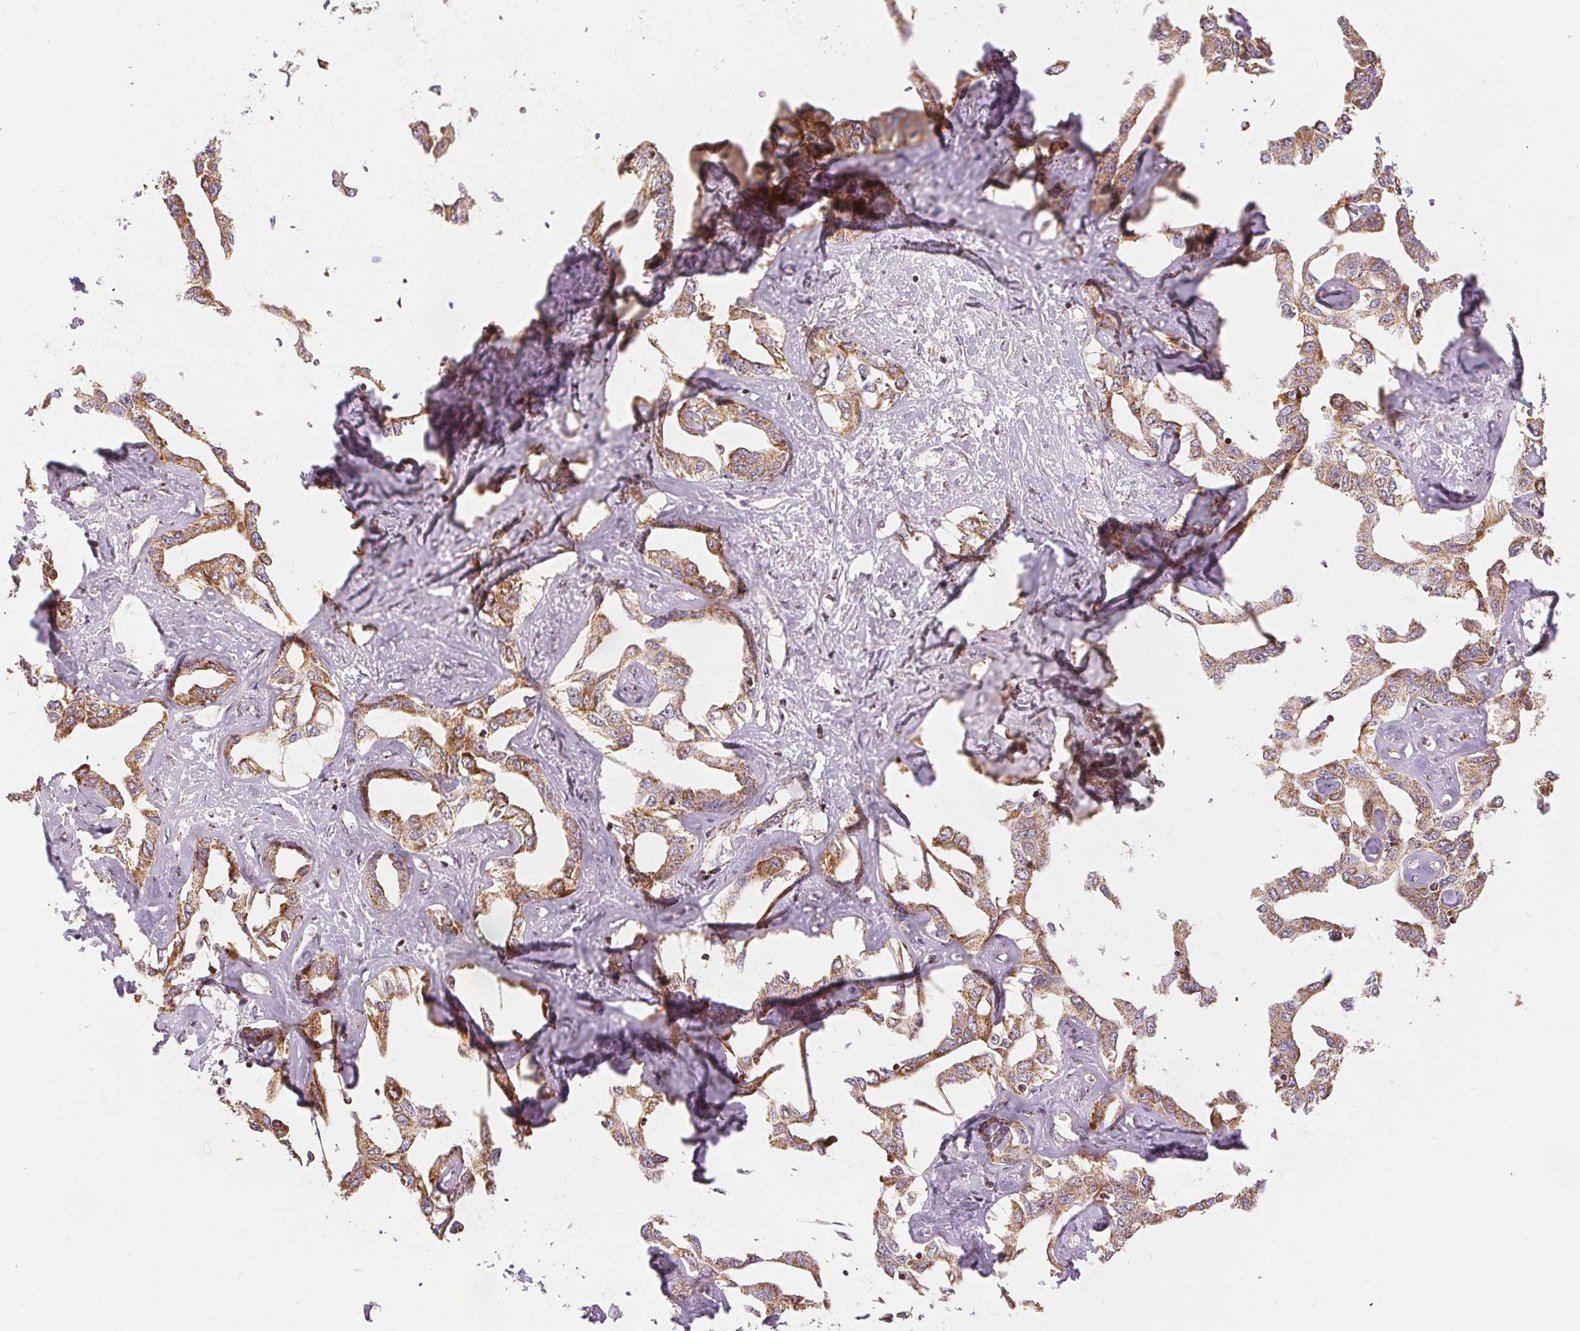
{"staining": {"intensity": "moderate", "quantity": ">75%", "location": "cytoplasmic/membranous"}, "tissue": "liver cancer", "cell_type": "Tumor cells", "image_type": "cancer", "snomed": [{"axis": "morphology", "description": "Cholangiocarcinoma"}, {"axis": "topography", "description": "Liver"}], "caption": "Cholangiocarcinoma (liver) stained with immunohistochemistry demonstrates moderate cytoplasmic/membranous positivity in about >75% of tumor cells.", "gene": "SDHB", "patient": {"sex": "male", "age": 59}}